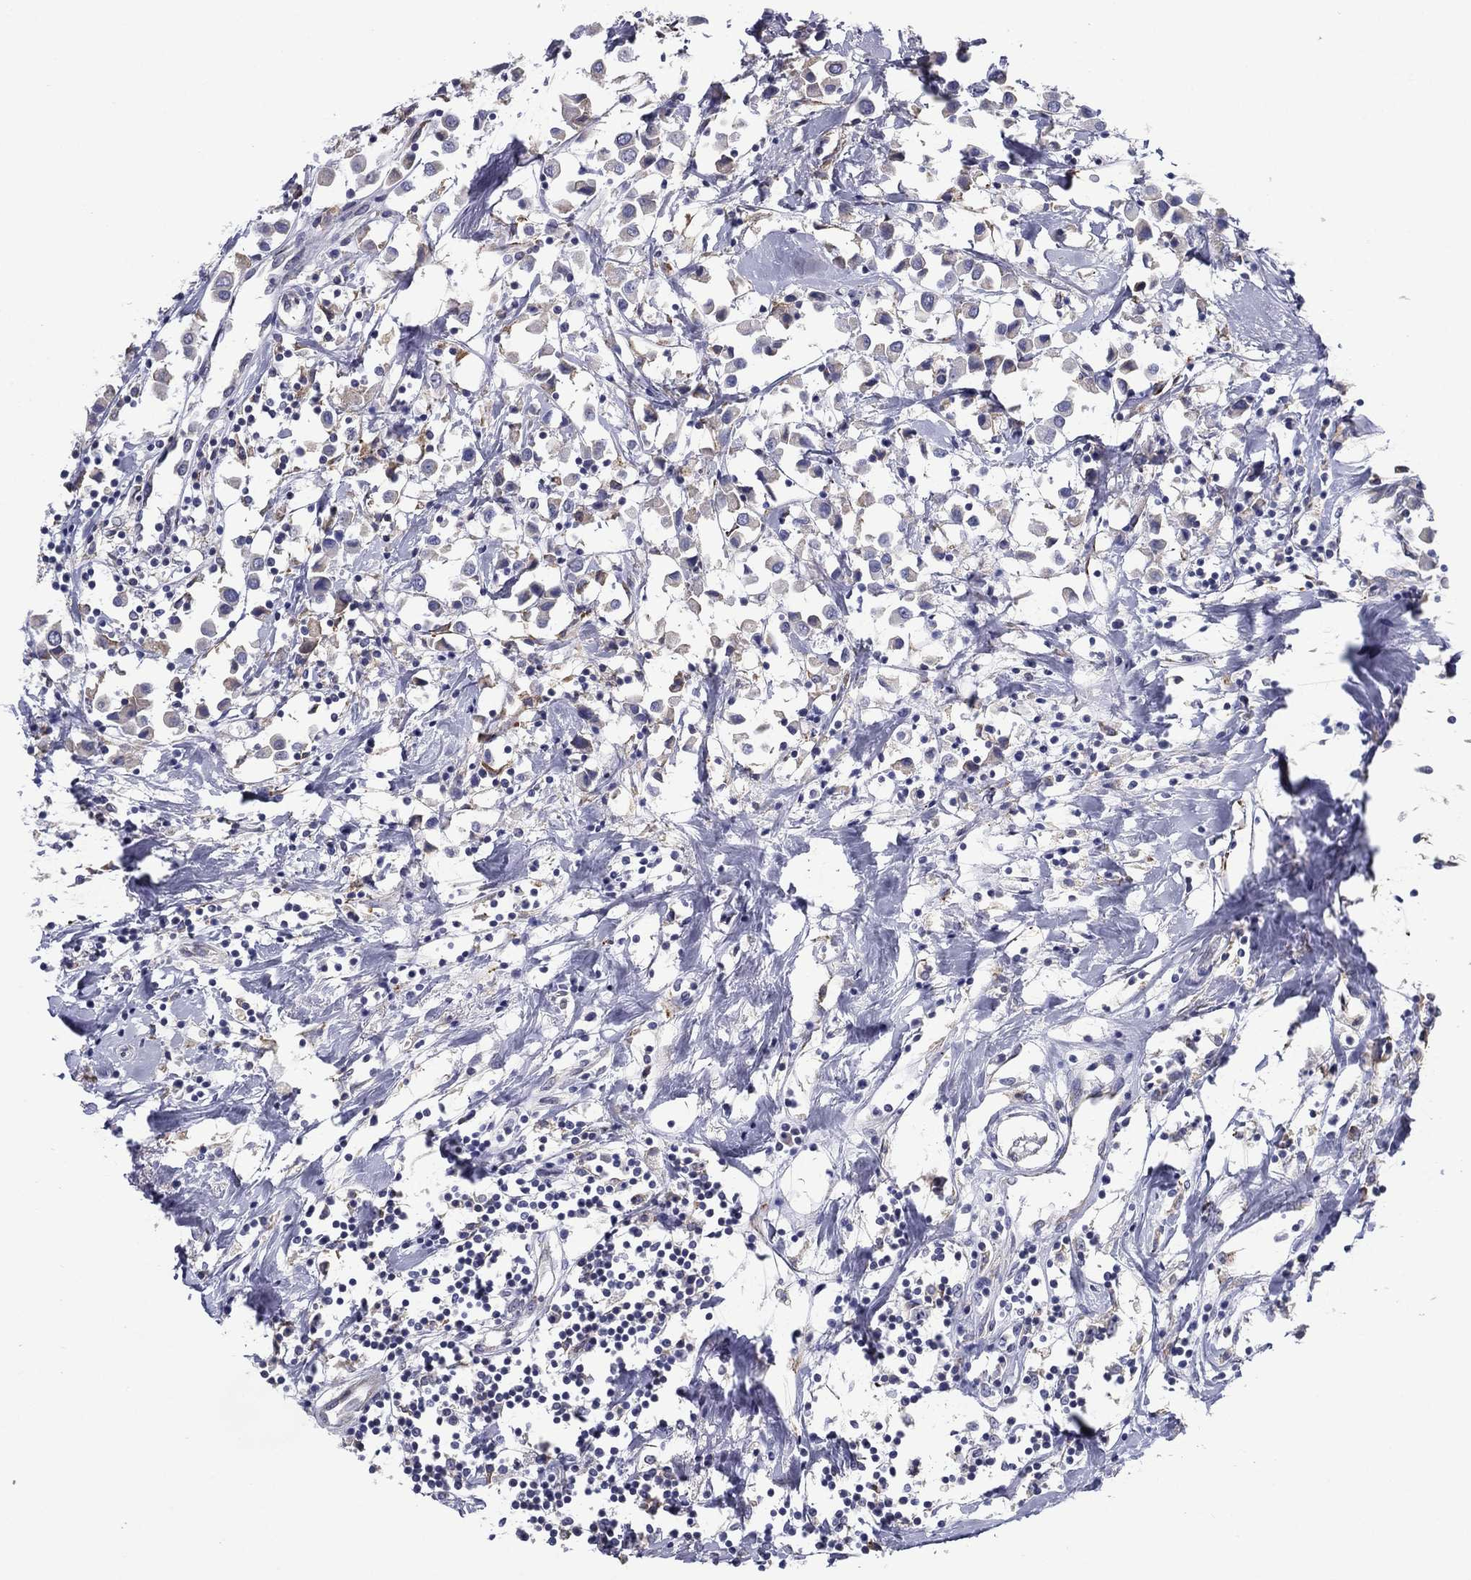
{"staining": {"intensity": "negative", "quantity": "none", "location": "none"}, "tissue": "breast cancer", "cell_type": "Tumor cells", "image_type": "cancer", "snomed": [{"axis": "morphology", "description": "Duct carcinoma"}, {"axis": "topography", "description": "Breast"}], "caption": "The photomicrograph exhibits no significant expression in tumor cells of breast cancer.", "gene": "C19orf18", "patient": {"sex": "female", "age": 61}}